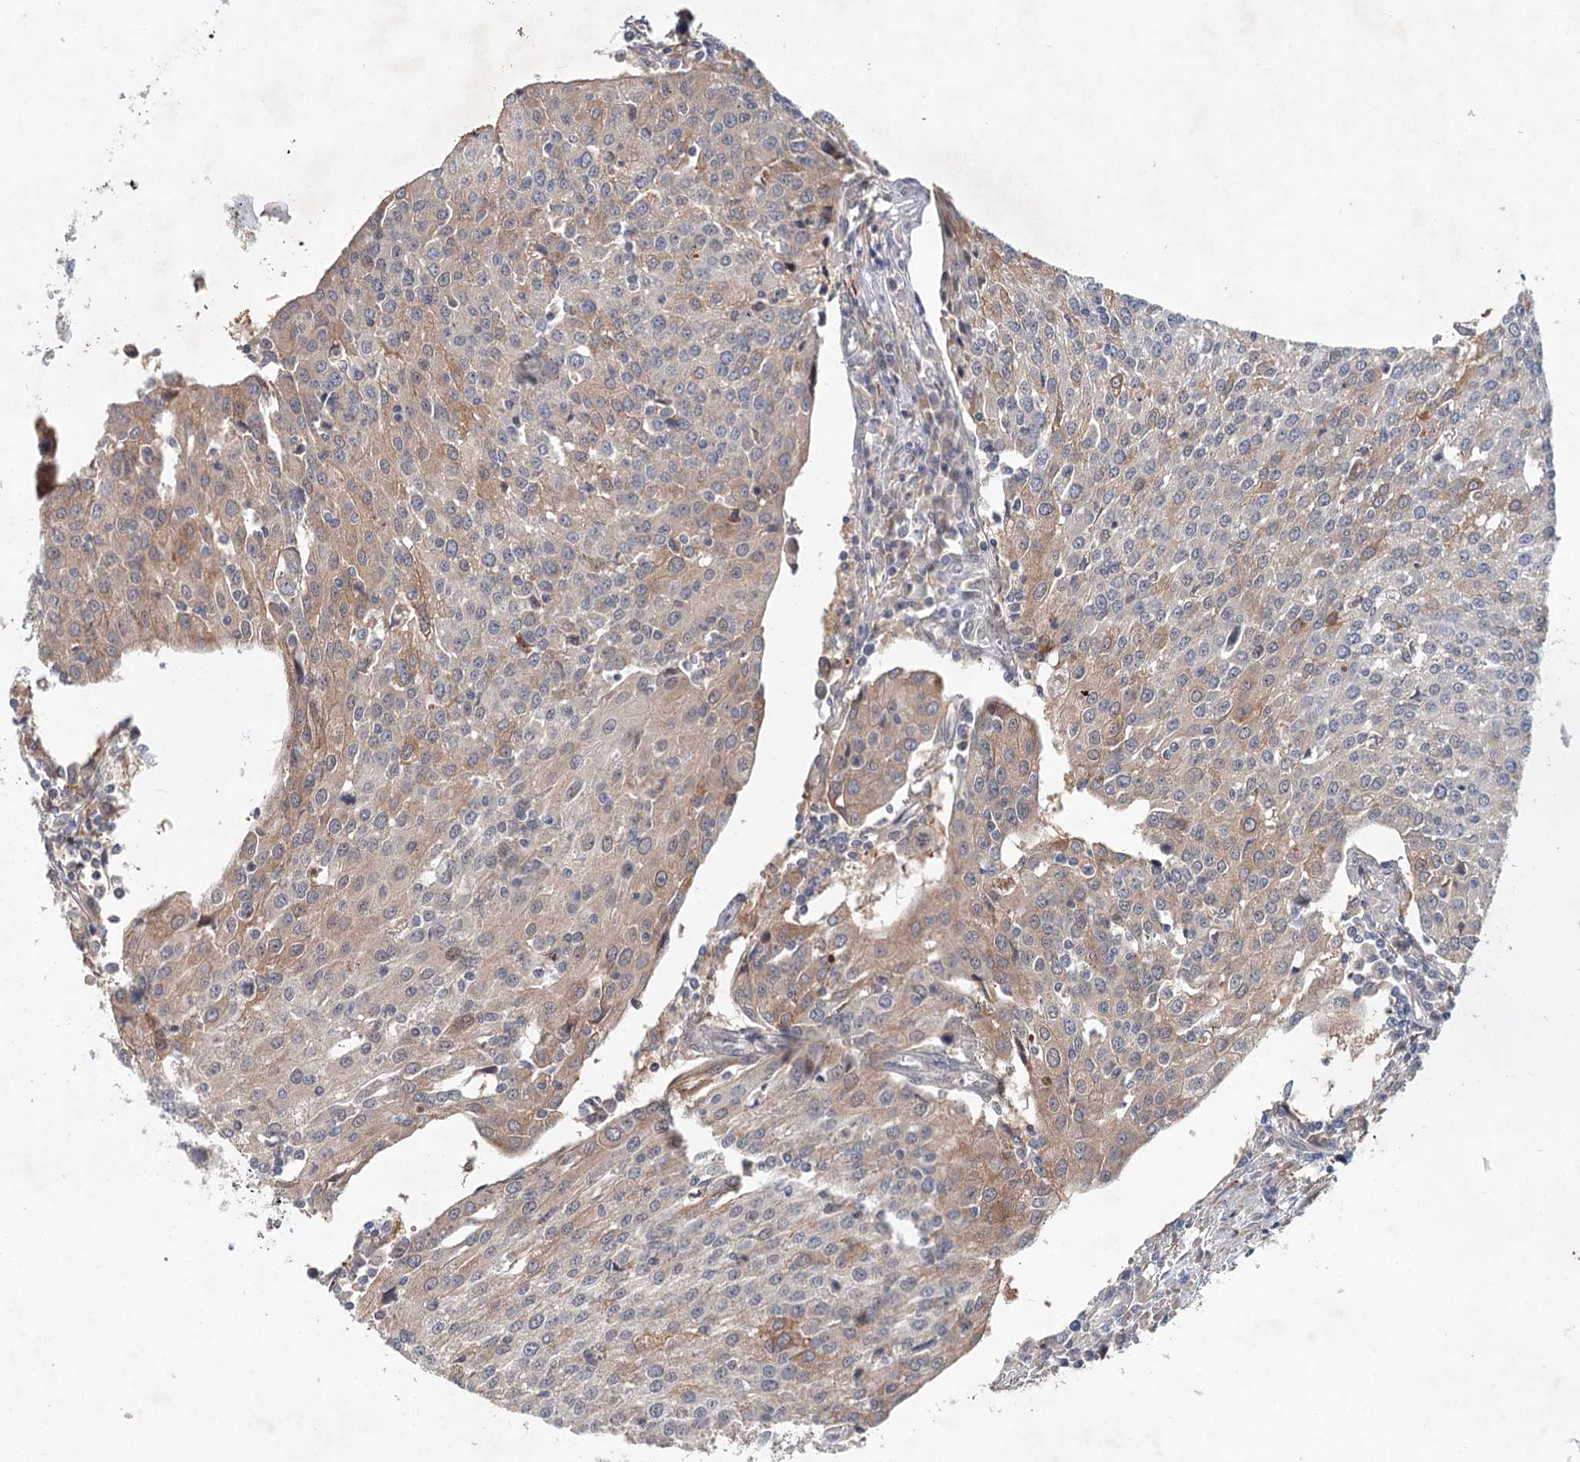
{"staining": {"intensity": "moderate", "quantity": "<25%", "location": "cytoplasmic/membranous"}, "tissue": "urothelial cancer", "cell_type": "Tumor cells", "image_type": "cancer", "snomed": [{"axis": "morphology", "description": "Urothelial carcinoma, High grade"}, {"axis": "topography", "description": "Urinary bladder"}], "caption": "Moderate cytoplasmic/membranous protein expression is identified in approximately <25% of tumor cells in high-grade urothelial carcinoma.", "gene": "AP3B1", "patient": {"sex": "female", "age": 85}}